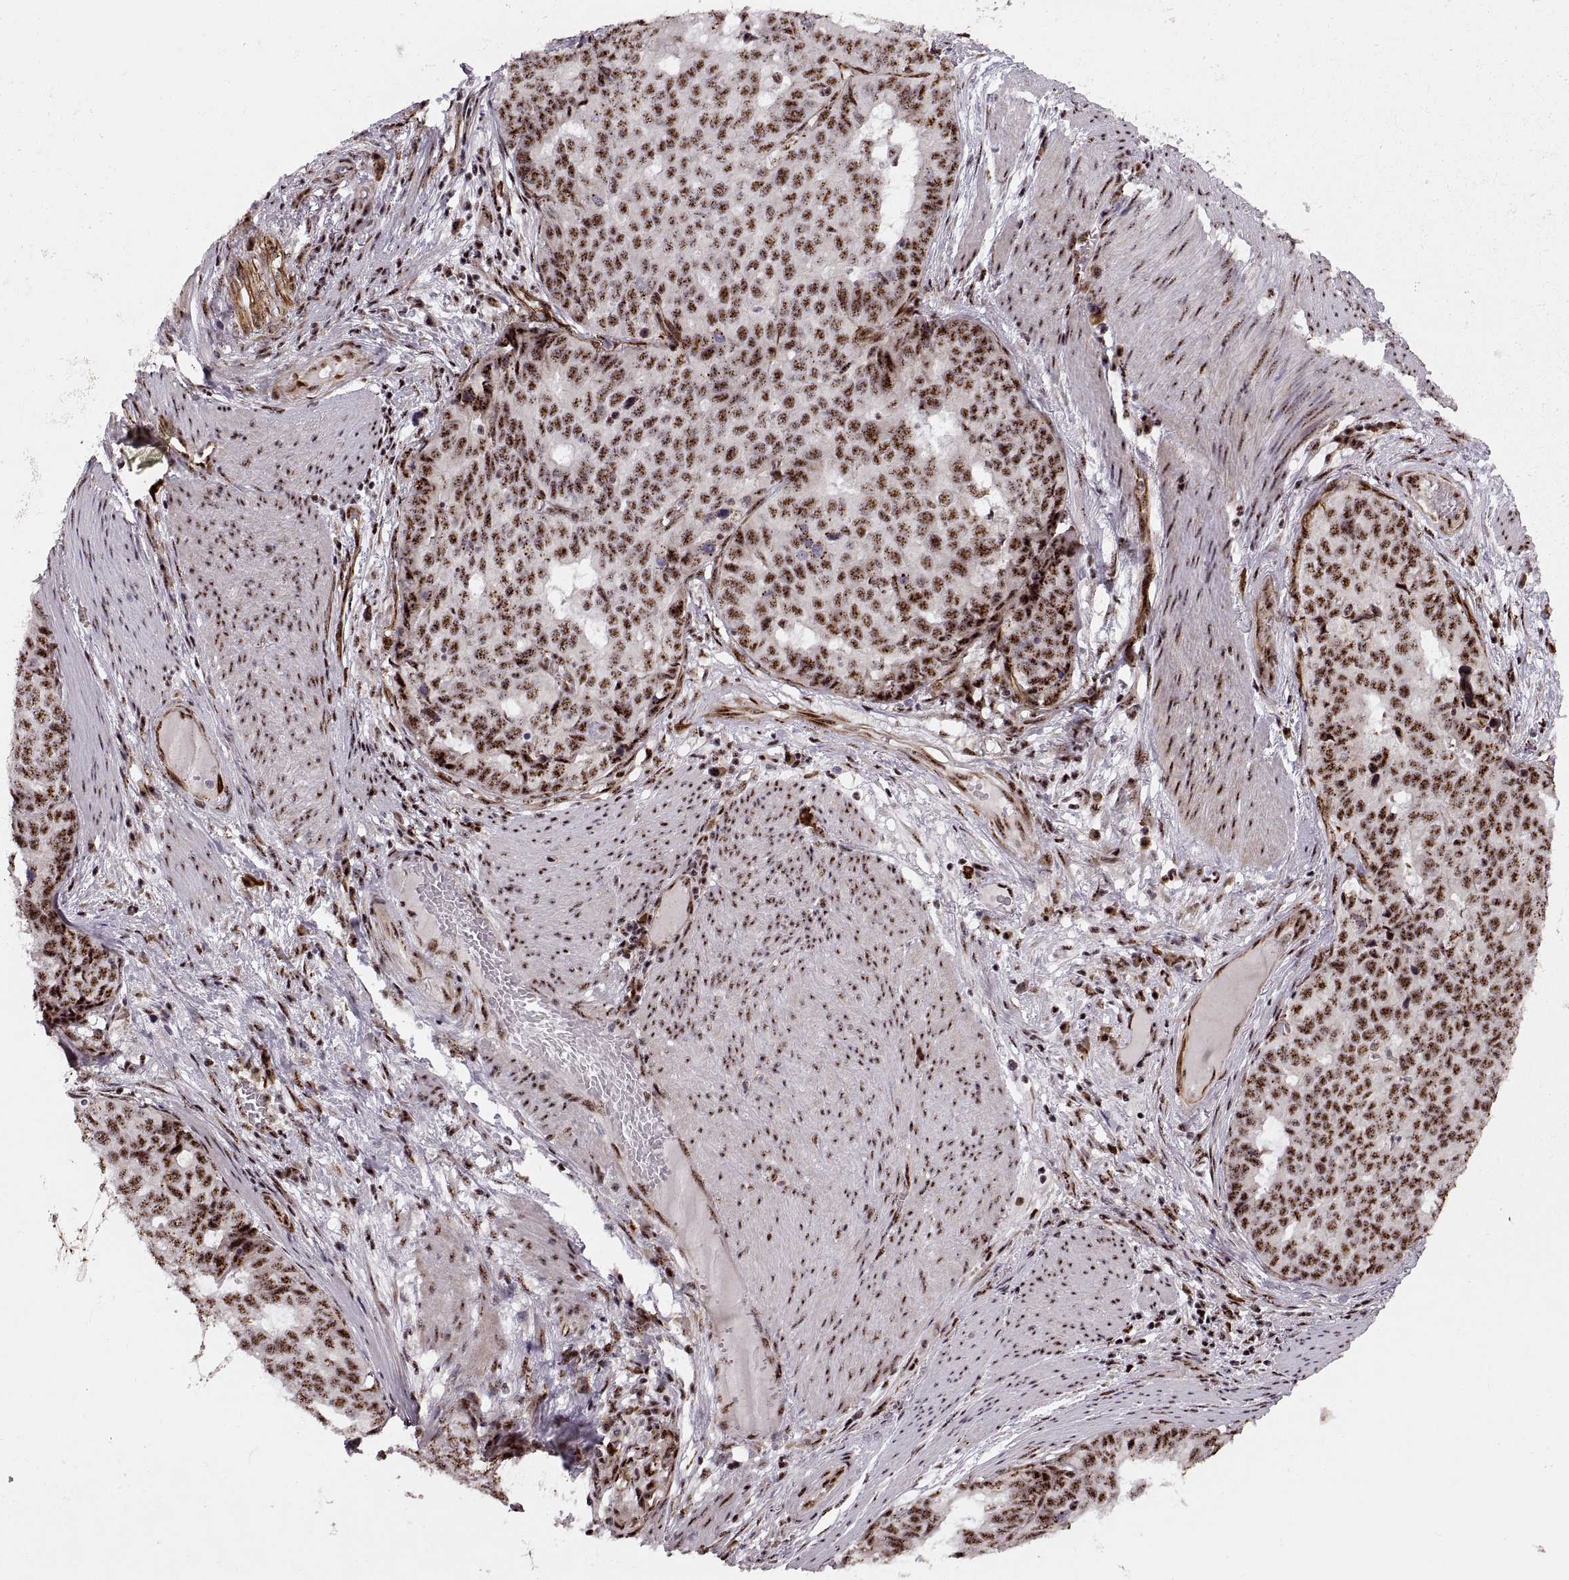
{"staining": {"intensity": "strong", "quantity": ">75%", "location": "nuclear"}, "tissue": "stomach cancer", "cell_type": "Tumor cells", "image_type": "cancer", "snomed": [{"axis": "morphology", "description": "Adenocarcinoma, NOS"}, {"axis": "topography", "description": "Stomach"}], "caption": "Tumor cells display high levels of strong nuclear expression in approximately >75% of cells in stomach adenocarcinoma.", "gene": "ZCCHC17", "patient": {"sex": "male", "age": 69}}